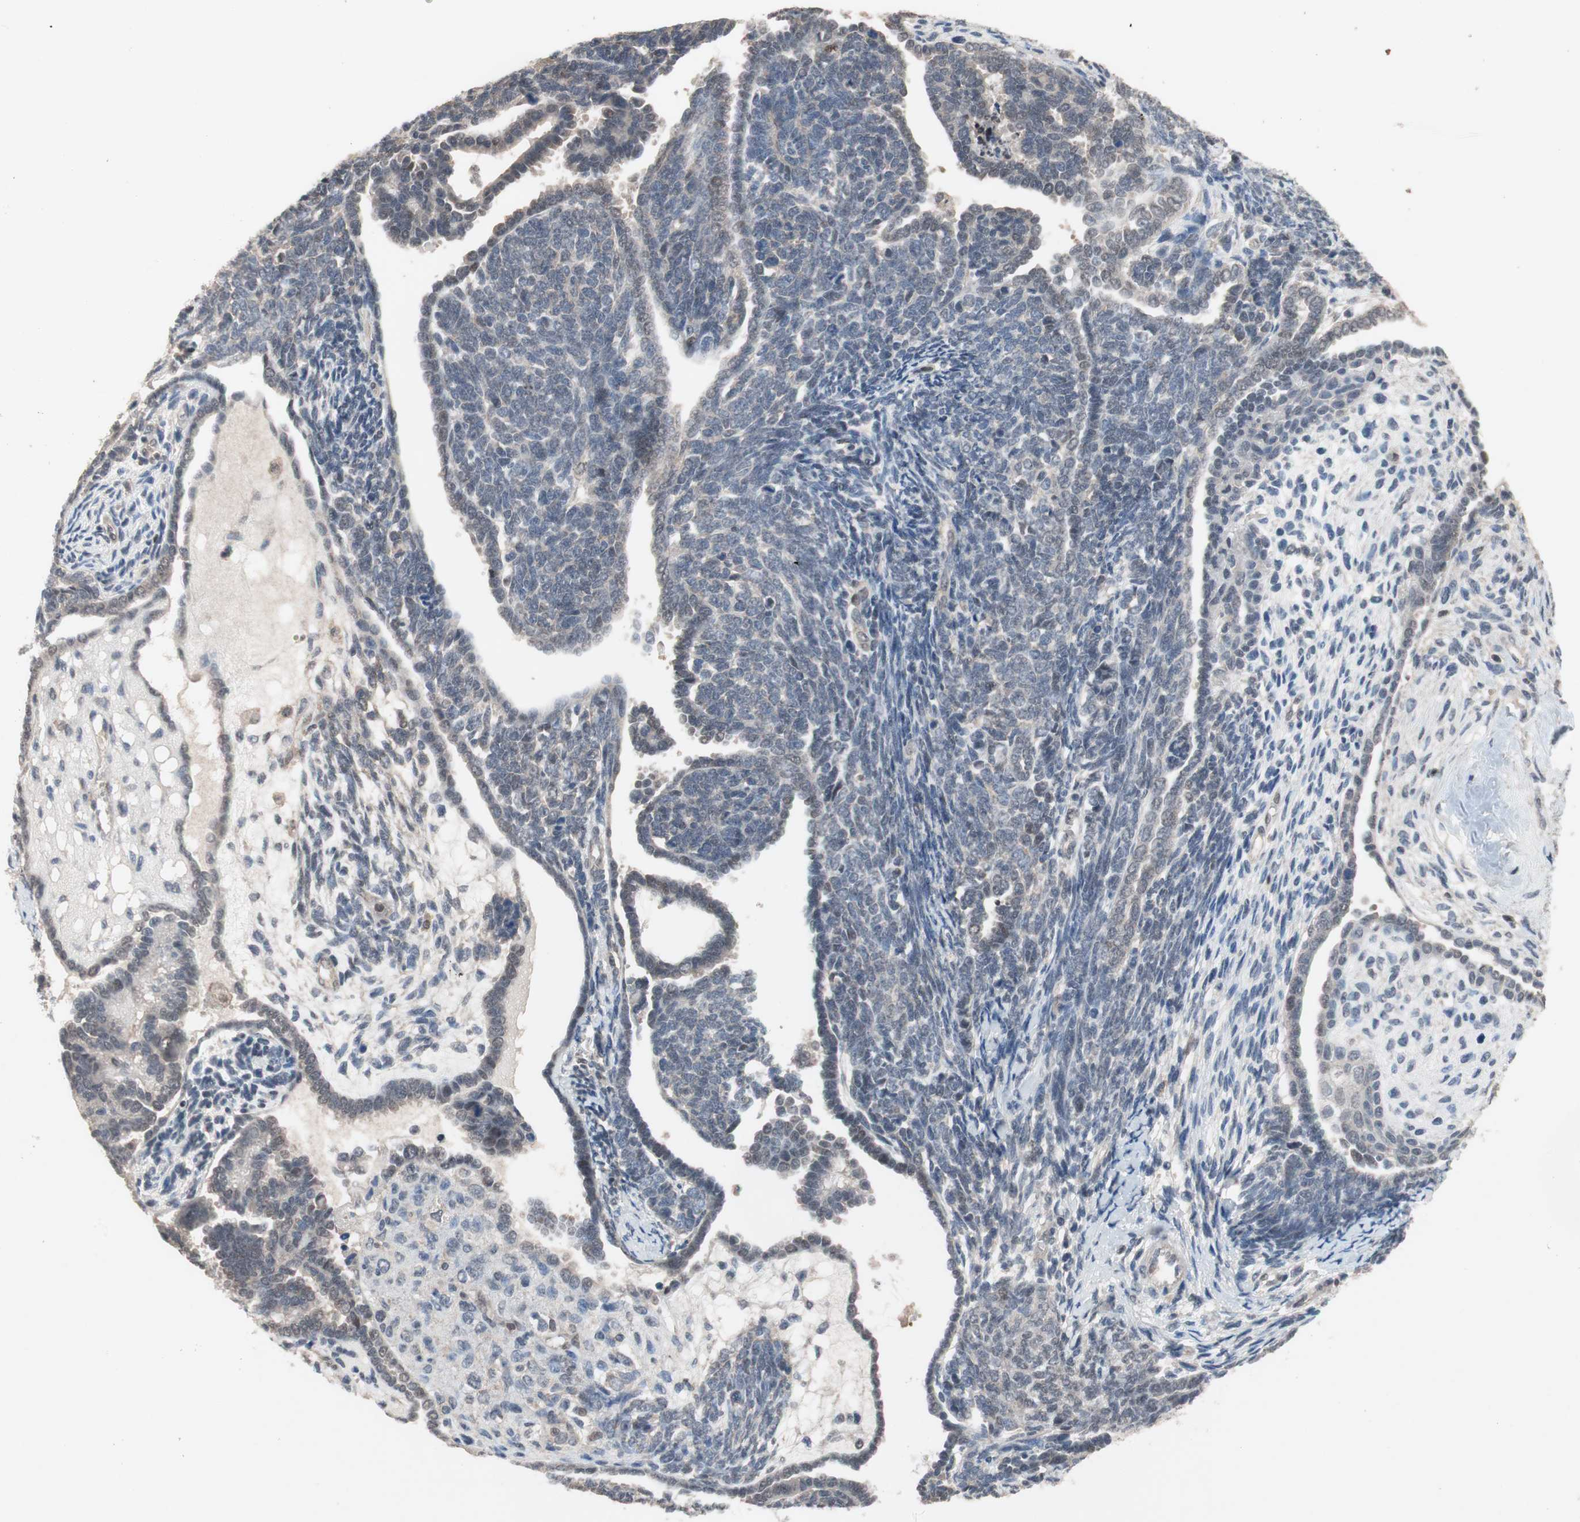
{"staining": {"intensity": "weak", "quantity": ">75%", "location": "cytoplasmic/membranous"}, "tissue": "endometrial cancer", "cell_type": "Tumor cells", "image_type": "cancer", "snomed": [{"axis": "morphology", "description": "Neoplasm, malignant, NOS"}, {"axis": "topography", "description": "Endometrium"}], "caption": "Endometrial malignant neoplasm stained with DAB immunohistochemistry (IHC) reveals low levels of weak cytoplasmic/membranous positivity in about >75% of tumor cells.", "gene": "GART", "patient": {"sex": "female", "age": 74}}